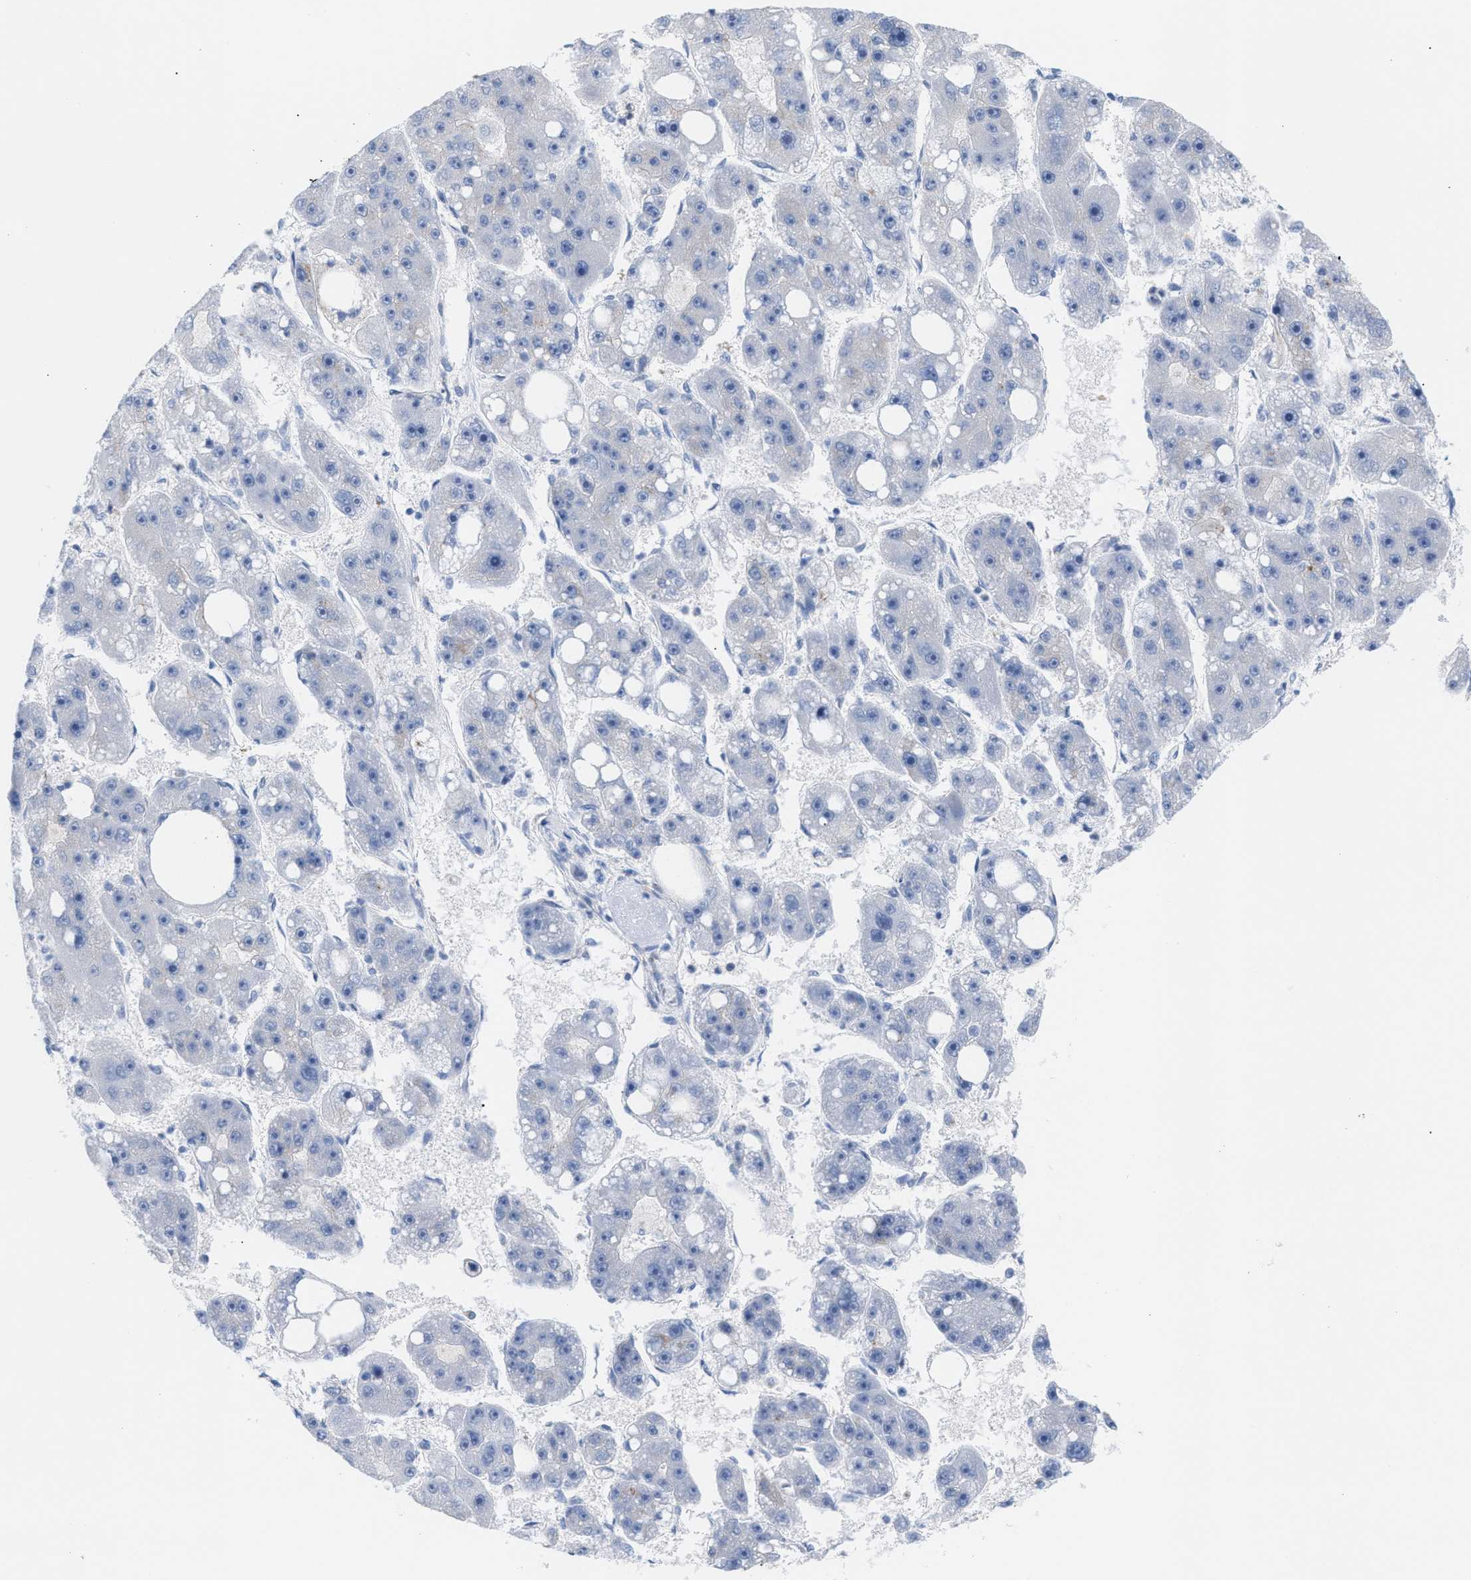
{"staining": {"intensity": "negative", "quantity": "none", "location": "none"}, "tissue": "liver cancer", "cell_type": "Tumor cells", "image_type": "cancer", "snomed": [{"axis": "morphology", "description": "Carcinoma, Hepatocellular, NOS"}, {"axis": "topography", "description": "Liver"}], "caption": "Tumor cells show no significant positivity in hepatocellular carcinoma (liver).", "gene": "TACC3", "patient": {"sex": "female", "age": 61}}